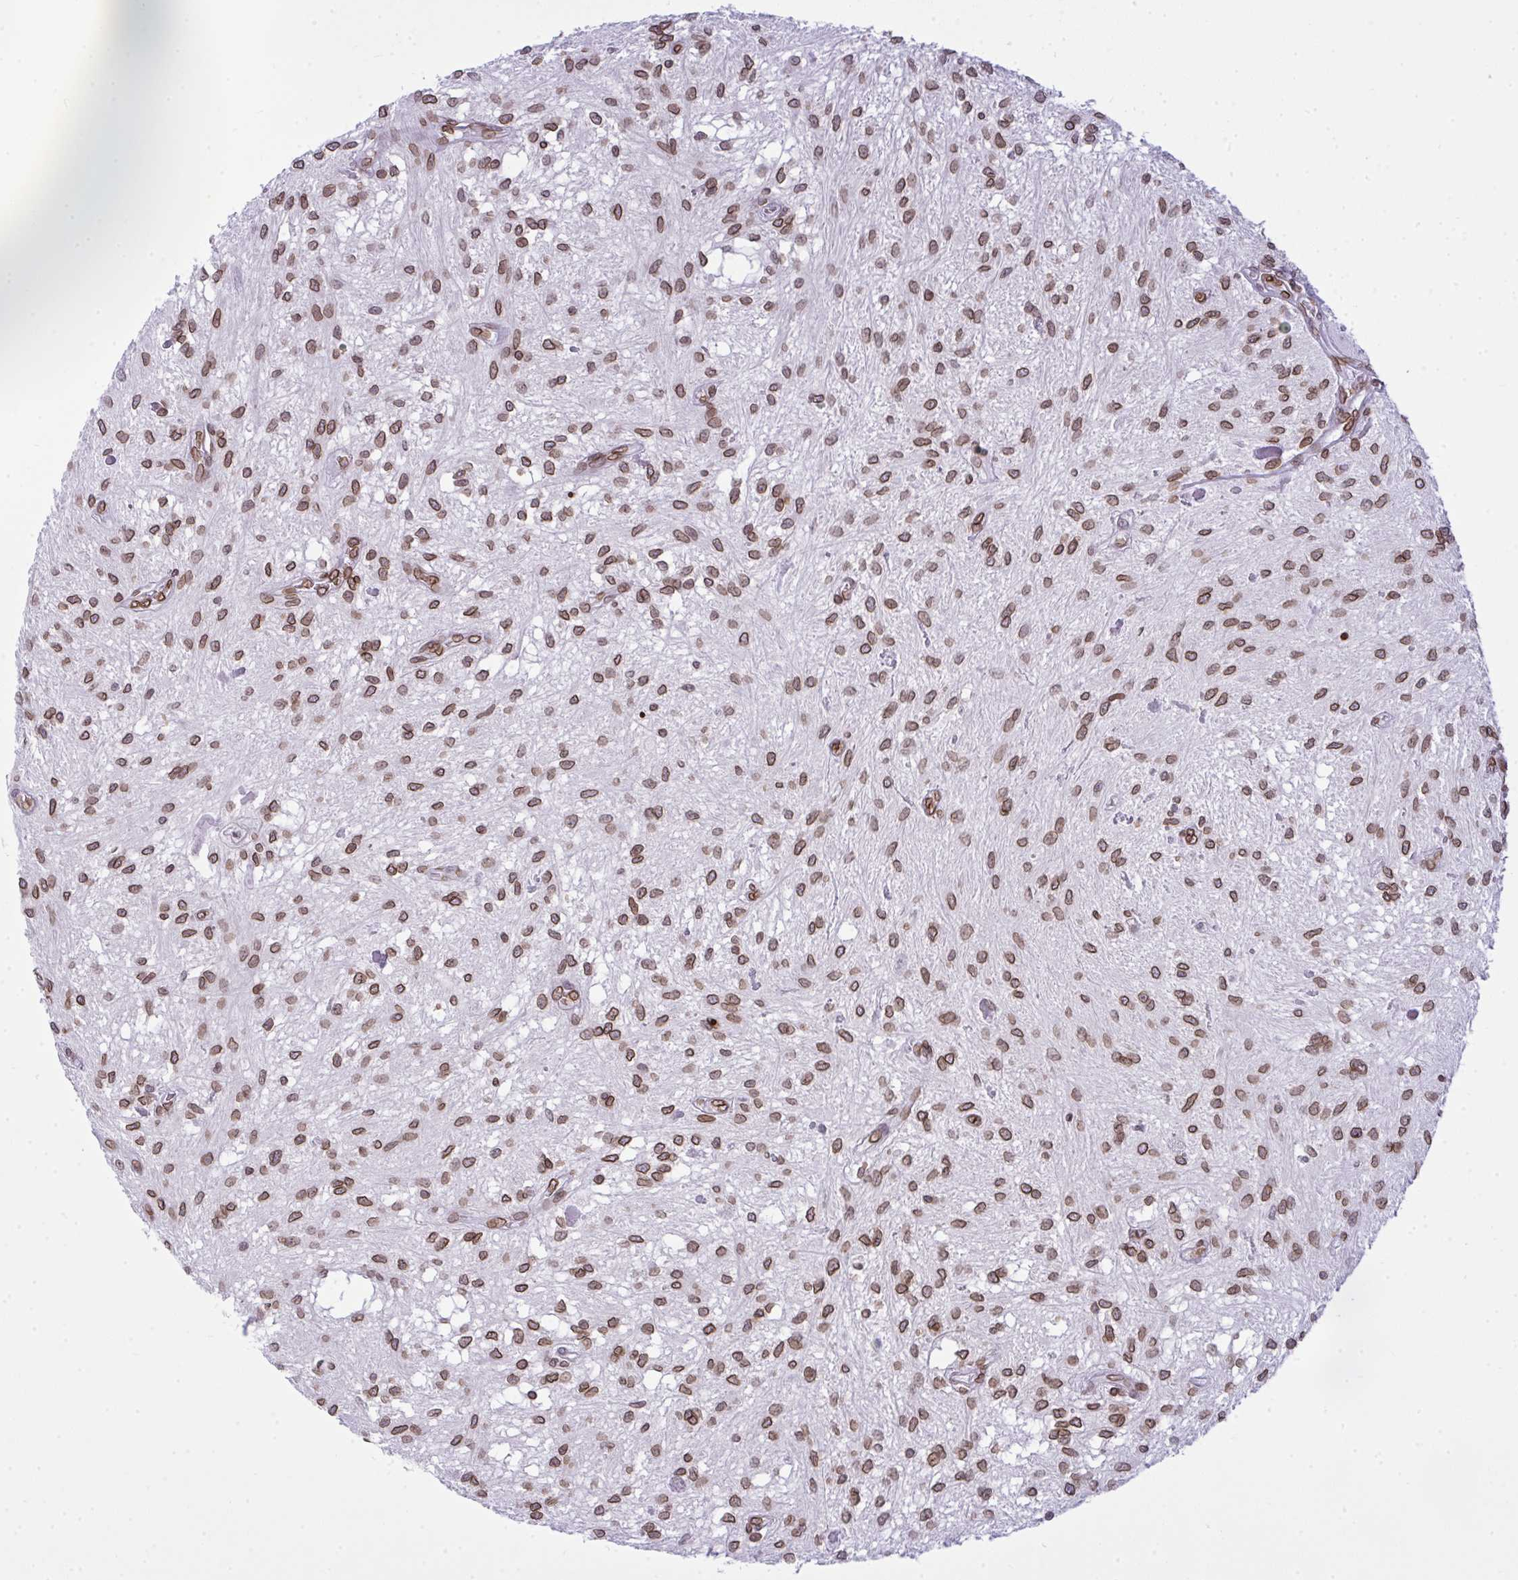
{"staining": {"intensity": "moderate", "quantity": ">75%", "location": "cytoplasmic/membranous,nuclear"}, "tissue": "glioma", "cell_type": "Tumor cells", "image_type": "cancer", "snomed": [{"axis": "morphology", "description": "Glioma, malignant, Low grade"}, {"axis": "topography", "description": "Cerebellum"}], "caption": "A high-resolution micrograph shows immunohistochemistry (IHC) staining of glioma, which demonstrates moderate cytoplasmic/membranous and nuclear expression in approximately >75% of tumor cells.", "gene": "LMNB2", "patient": {"sex": "female", "age": 14}}